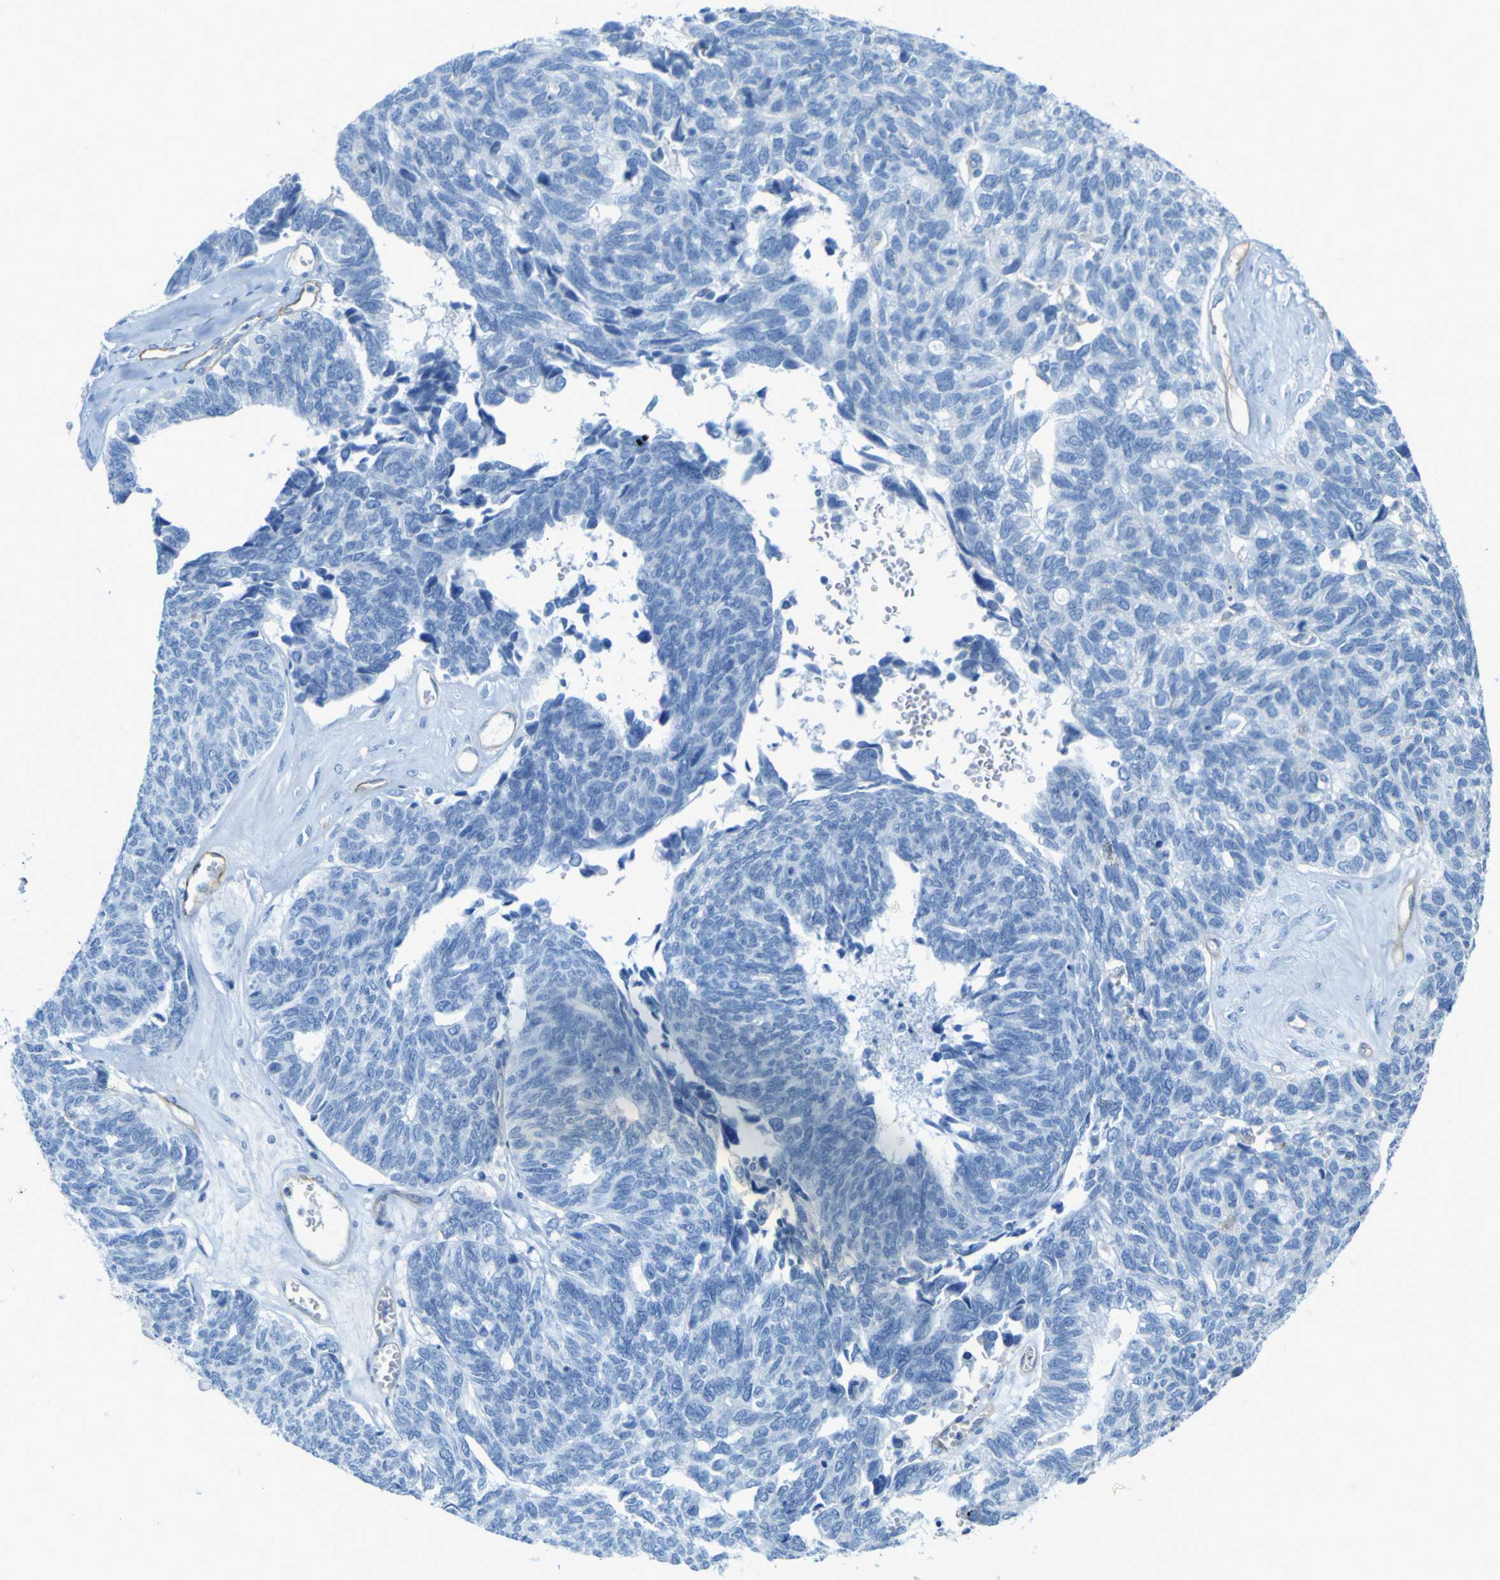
{"staining": {"intensity": "negative", "quantity": "none", "location": "none"}, "tissue": "ovarian cancer", "cell_type": "Tumor cells", "image_type": "cancer", "snomed": [{"axis": "morphology", "description": "Cystadenocarcinoma, serous, NOS"}, {"axis": "topography", "description": "Ovary"}], "caption": "This is an immunohistochemistry photomicrograph of ovarian cancer (serous cystadenocarcinoma). There is no expression in tumor cells.", "gene": "CD93", "patient": {"sex": "female", "age": 79}}